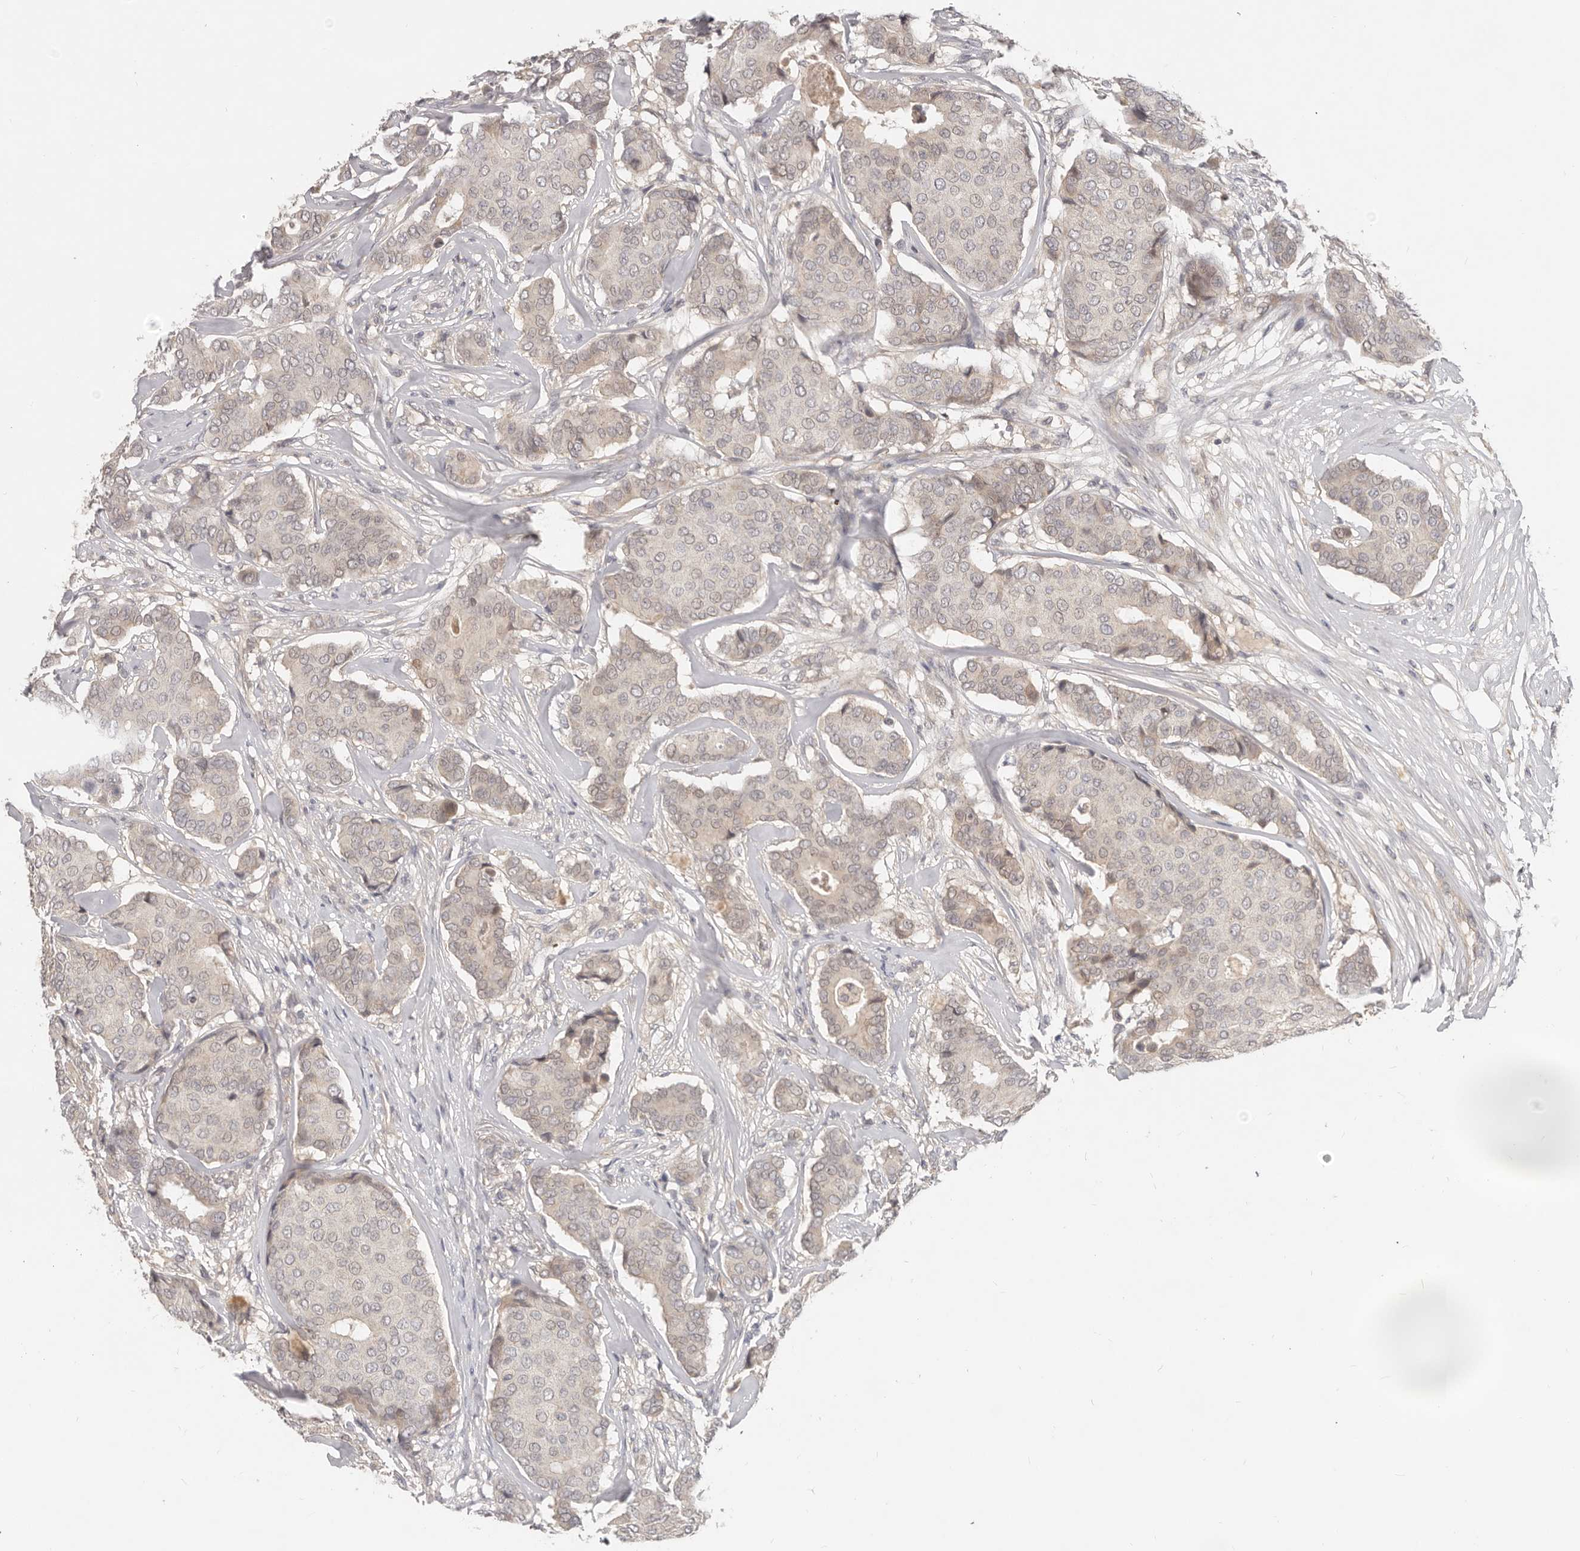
{"staining": {"intensity": "weak", "quantity": "<25%", "location": "cytoplasmic/membranous"}, "tissue": "breast cancer", "cell_type": "Tumor cells", "image_type": "cancer", "snomed": [{"axis": "morphology", "description": "Duct carcinoma"}, {"axis": "topography", "description": "Breast"}], "caption": "Tumor cells are negative for brown protein staining in breast invasive ductal carcinoma.", "gene": "USP49", "patient": {"sex": "female", "age": 75}}